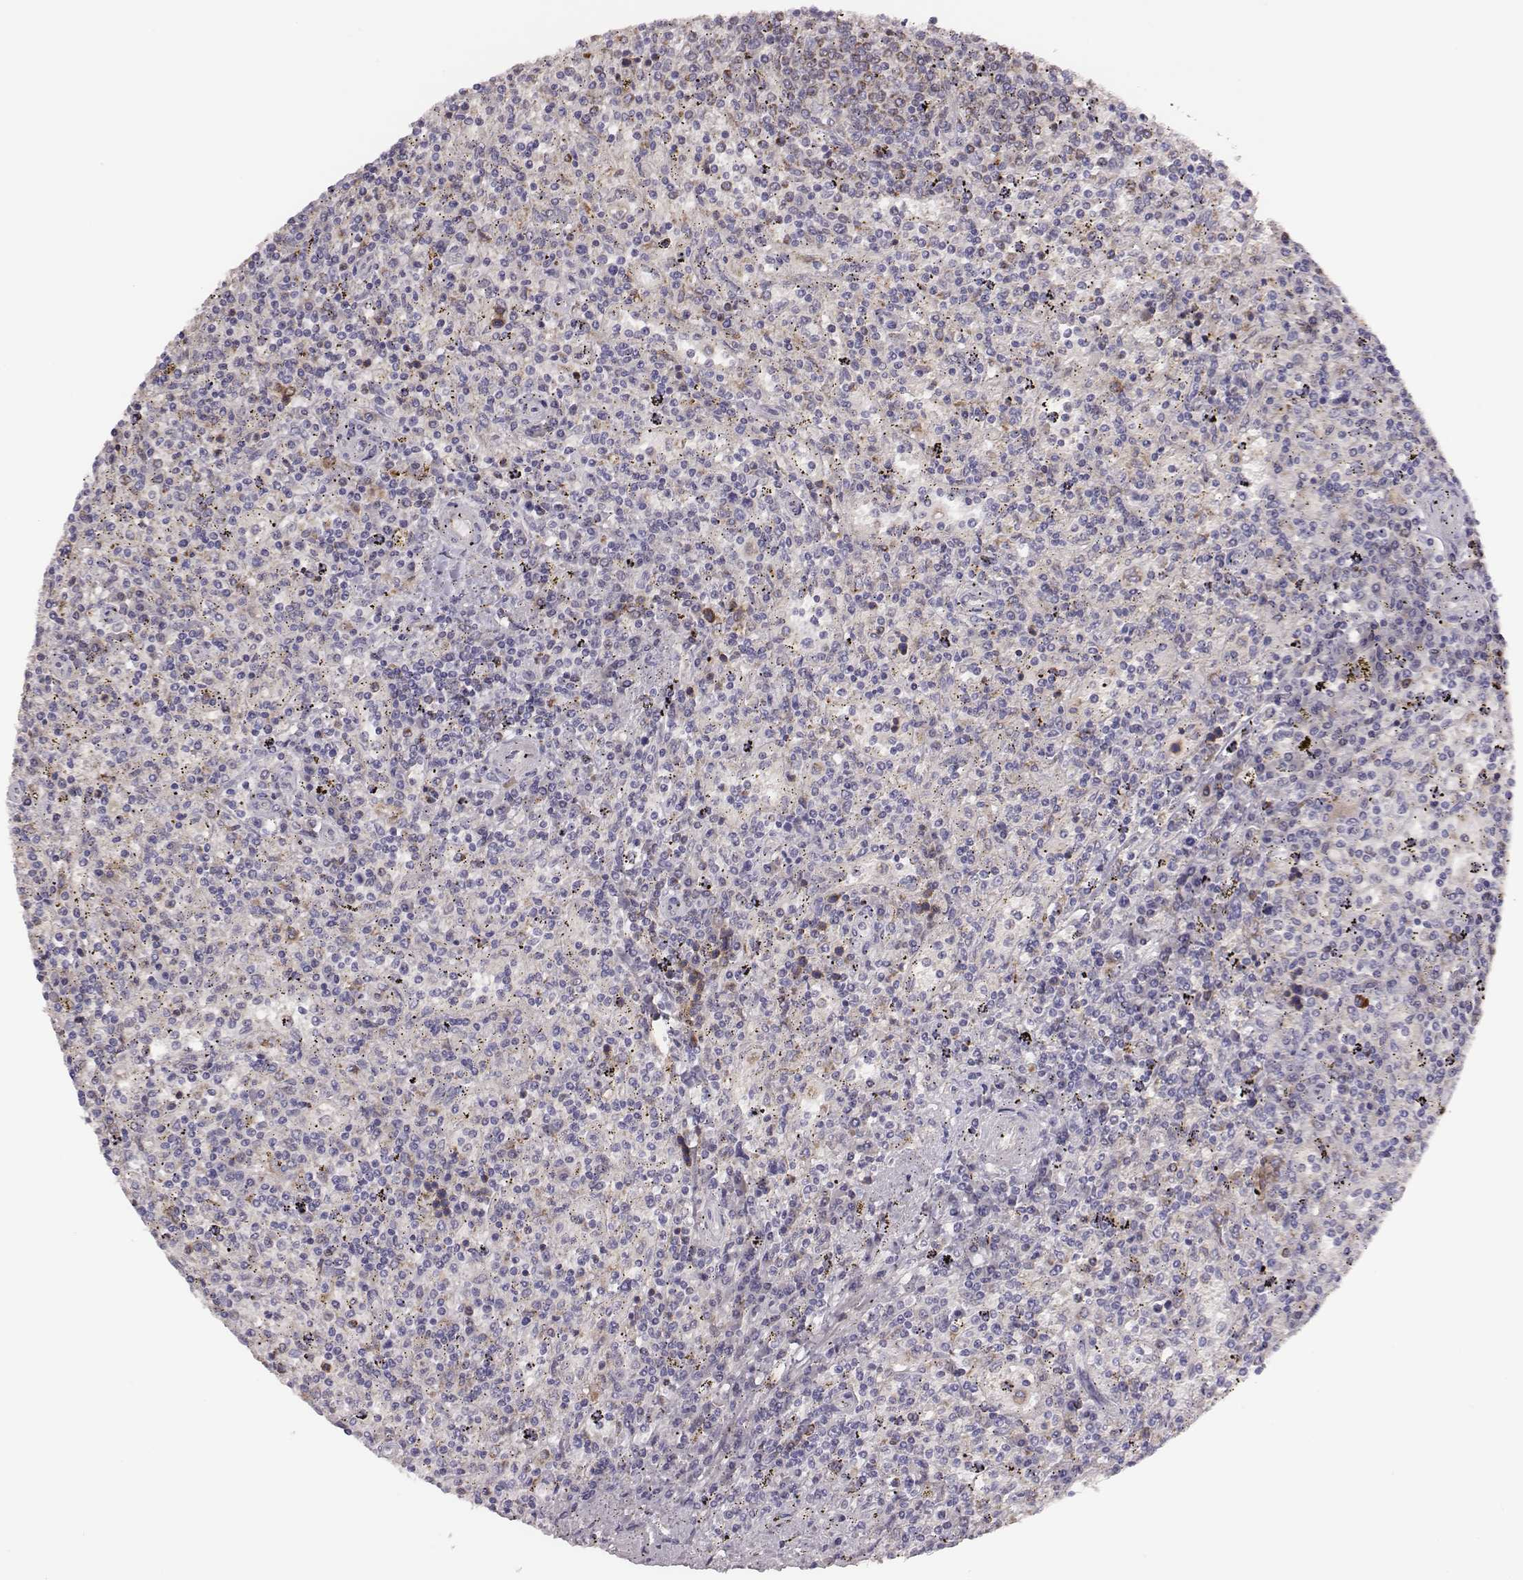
{"staining": {"intensity": "negative", "quantity": "none", "location": "none"}, "tissue": "lymphoma", "cell_type": "Tumor cells", "image_type": "cancer", "snomed": [{"axis": "morphology", "description": "Malignant lymphoma, non-Hodgkin's type, Low grade"}, {"axis": "topography", "description": "Spleen"}], "caption": "Tumor cells are negative for protein expression in human lymphoma.", "gene": "KMO", "patient": {"sex": "male", "age": 62}}